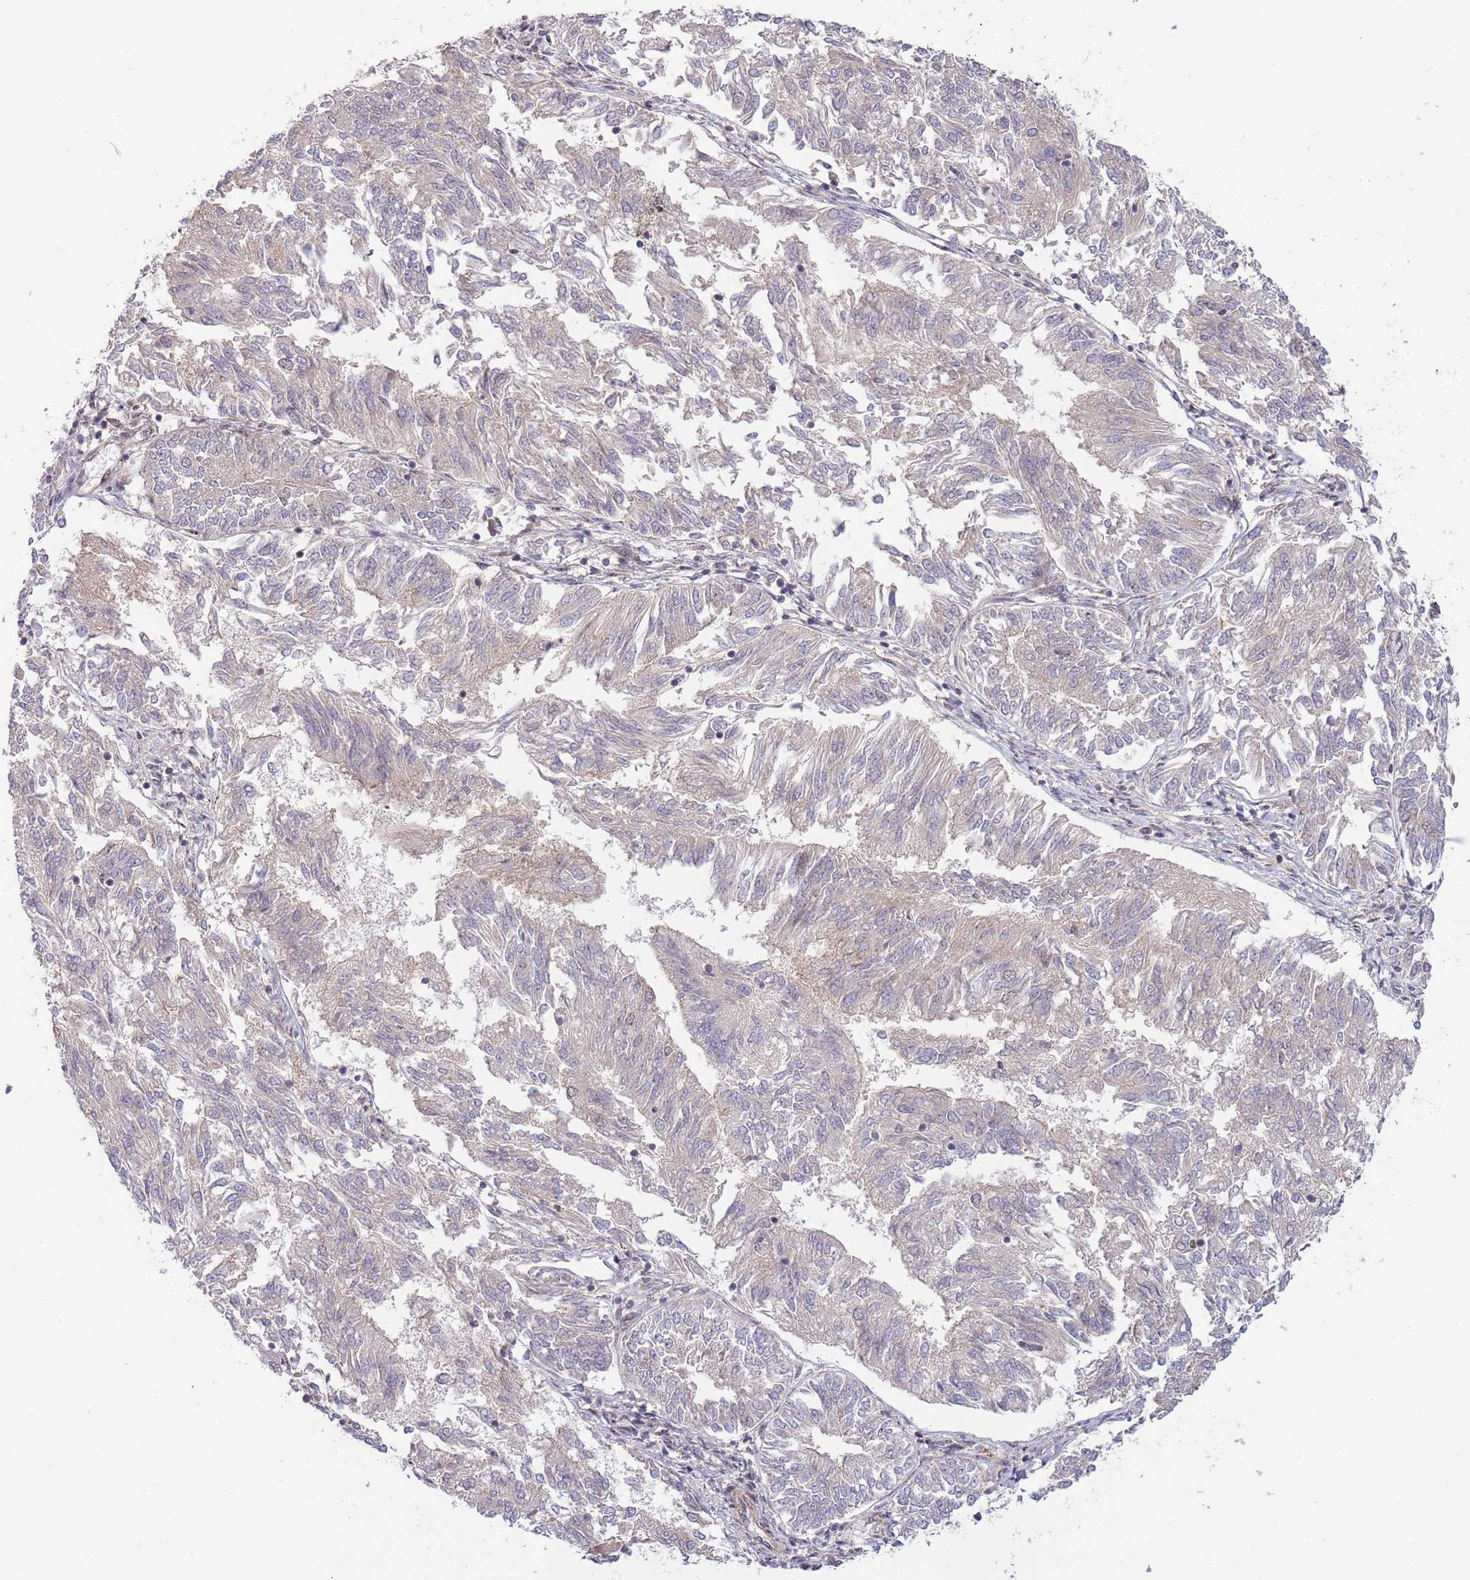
{"staining": {"intensity": "negative", "quantity": "none", "location": "none"}, "tissue": "endometrial cancer", "cell_type": "Tumor cells", "image_type": "cancer", "snomed": [{"axis": "morphology", "description": "Adenocarcinoma, NOS"}, {"axis": "topography", "description": "Endometrium"}], "caption": "A histopathology image of adenocarcinoma (endometrial) stained for a protein demonstrates no brown staining in tumor cells. (DAB IHC visualized using brightfield microscopy, high magnification).", "gene": "PRR16", "patient": {"sex": "female", "age": 58}}